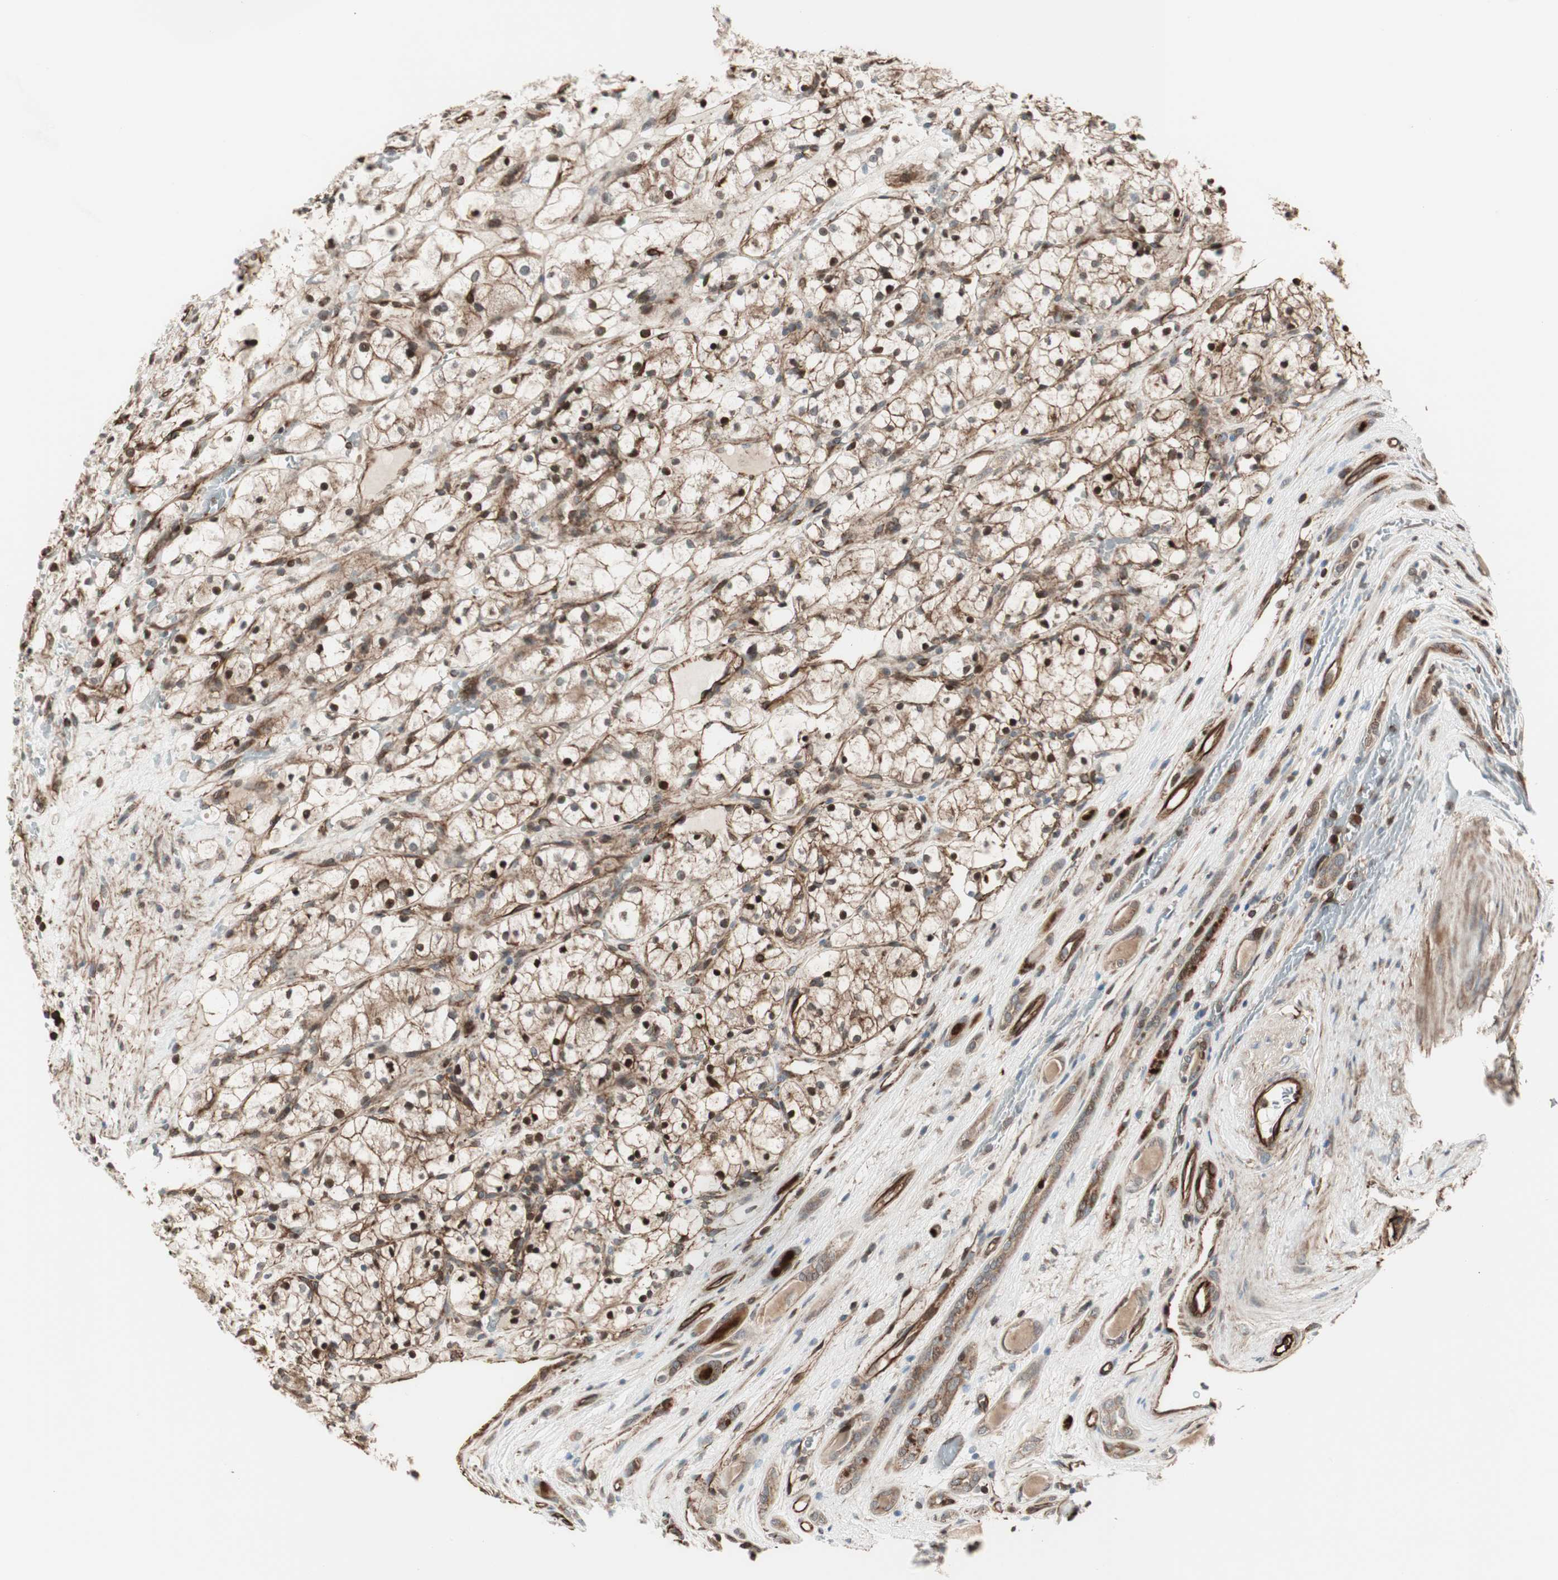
{"staining": {"intensity": "moderate", "quantity": "25%-75%", "location": "nuclear"}, "tissue": "renal cancer", "cell_type": "Tumor cells", "image_type": "cancer", "snomed": [{"axis": "morphology", "description": "Adenocarcinoma, NOS"}, {"axis": "topography", "description": "Kidney"}], "caption": "IHC image of renal cancer stained for a protein (brown), which displays medium levels of moderate nuclear positivity in approximately 25%-75% of tumor cells.", "gene": "MAD2L2", "patient": {"sex": "female", "age": 60}}